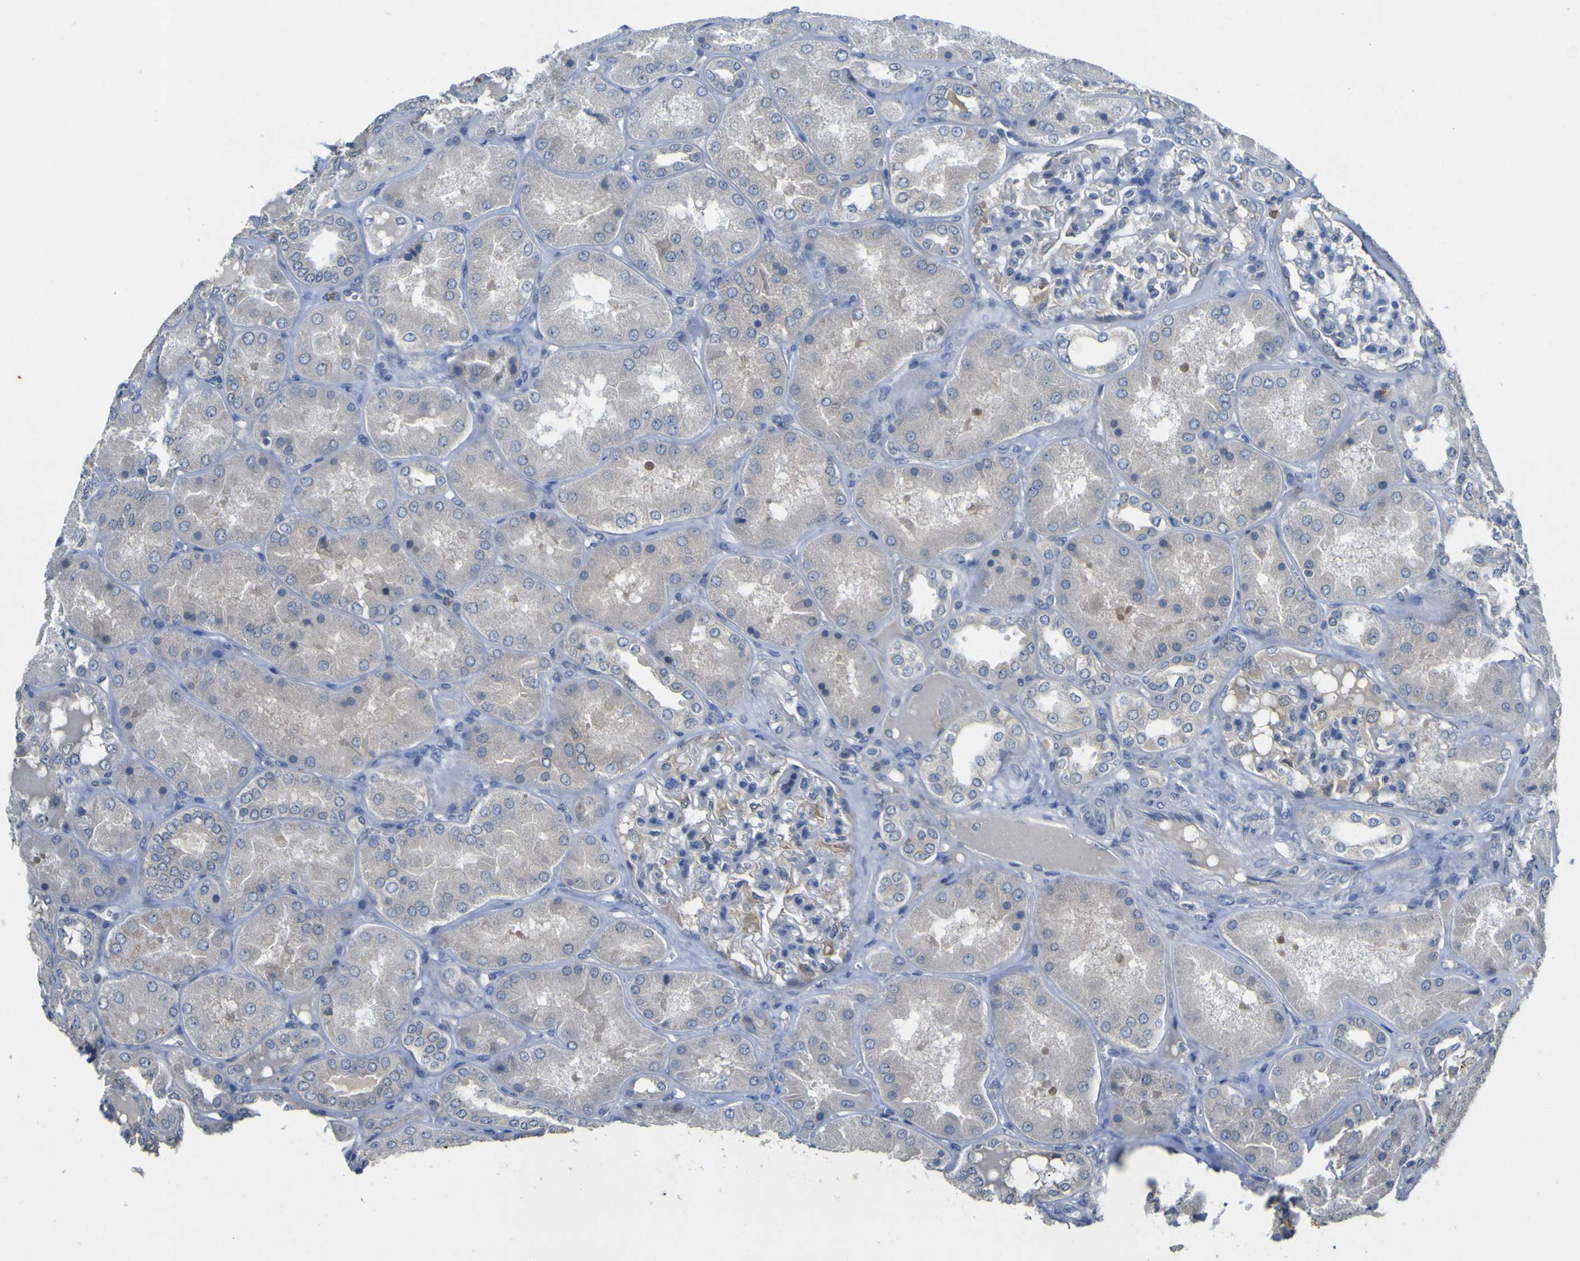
{"staining": {"intensity": "weak", "quantity": "<25%", "location": "cytoplasmic/membranous"}, "tissue": "kidney", "cell_type": "Cells in glomeruli", "image_type": "normal", "snomed": [{"axis": "morphology", "description": "Normal tissue, NOS"}, {"axis": "topography", "description": "Kidney"}], "caption": "Kidney stained for a protein using IHC shows no expression cells in glomeruli.", "gene": "LDLR", "patient": {"sex": "female", "age": 56}}